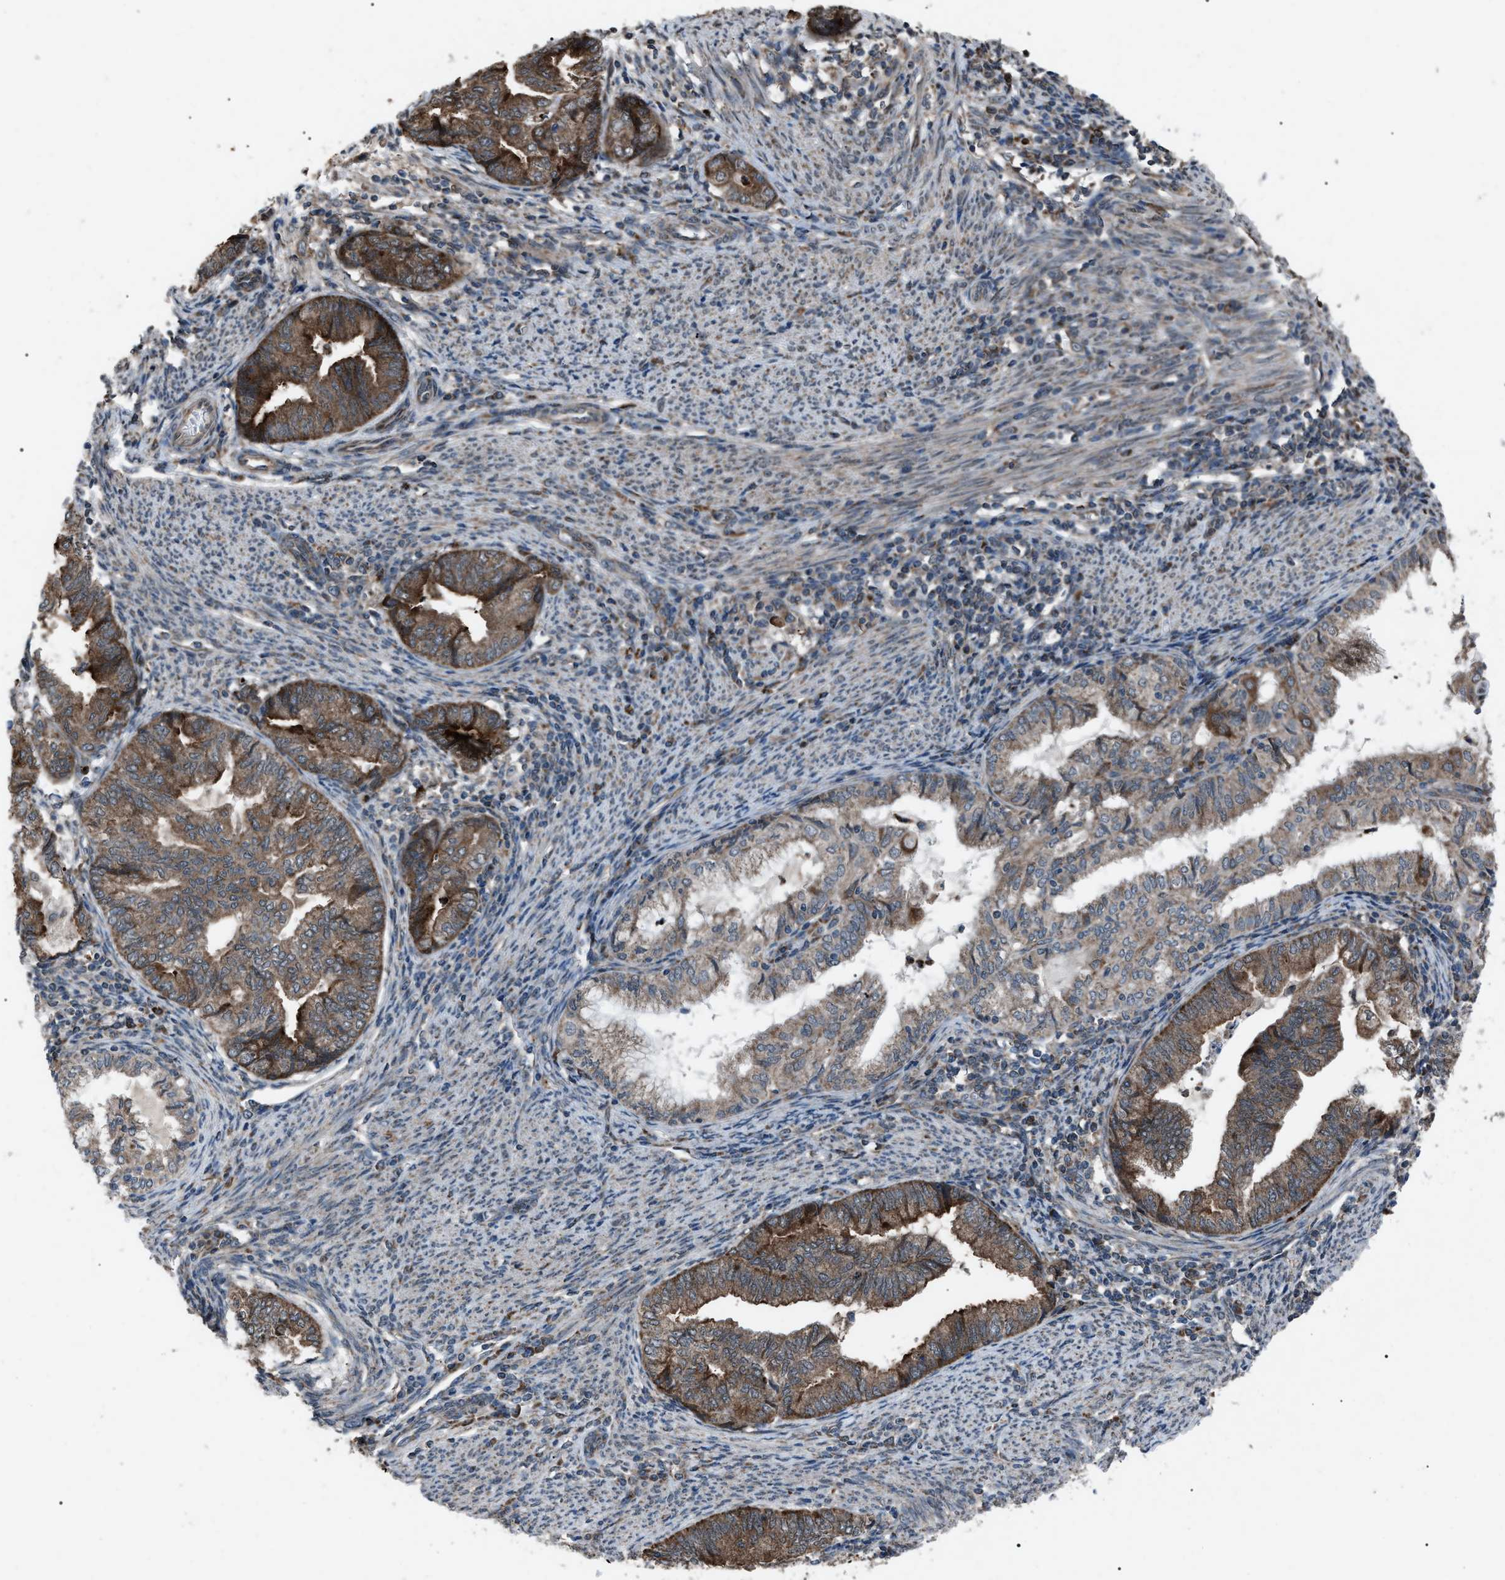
{"staining": {"intensity": "strong", "quantity": ">75%", "location": "cytoplasmic/membranous"}, "tissue": "endometrial cancer", "cell_type": "Tumor cells", "image_type": "cancer", "snomed": [{"axis": "morphology", "description": "Adenocarcinoma, NOS"}, {"axis": "topography", "description": "Endometrium"}], "caption": "Protein expression analysis of human endometrial adenocarcinoma reveals strong cytoplasmic/membranous expression in about >75% of tumor cells. Immunohistochemistry (ihc) stains the protein in brown and the nuclei are stained blue.", "gene": "ZFAND2A", "patient": {"sex": "female", "age": 79}}